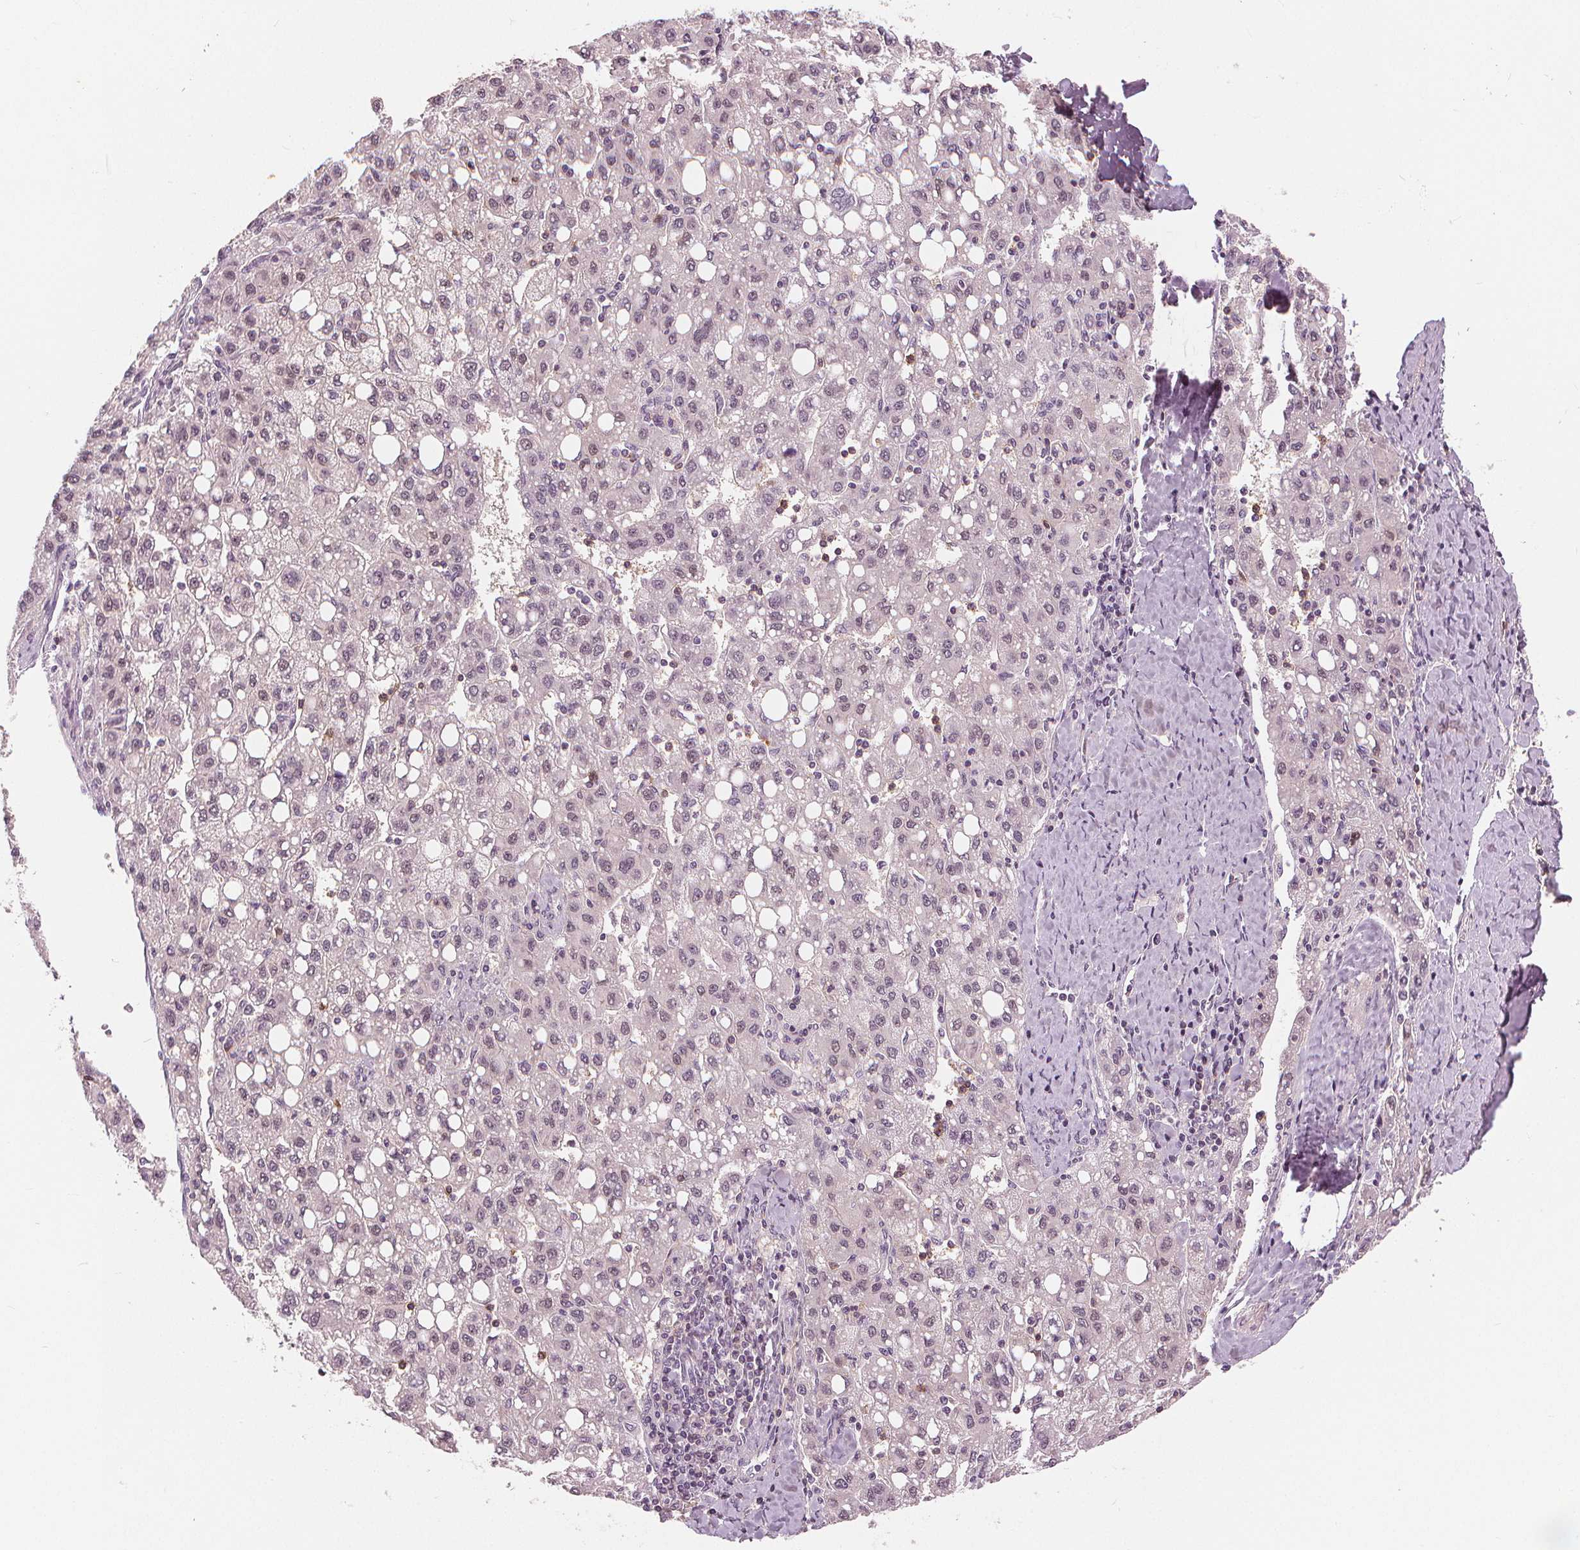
{"staining": {"intensity": "negative", "quantity": "none", "location": "none"}, "tissue": "liver cancer", "cell_type": "Tumor cells", "image_type": "cancer", "snomed": [{"axis": "morphology", "description": "Carcinoma, Hepatocellular, NOS"}, {"axis": "topography", "description": "Liver"}], "caption": "Immunohistochemical staining of human hepatocellular carcinoma (liver) demonstrates no significant positivity in tumor cells.", "gene": "SLC34A1", "patient": {"sex": "female", "age": 82}}